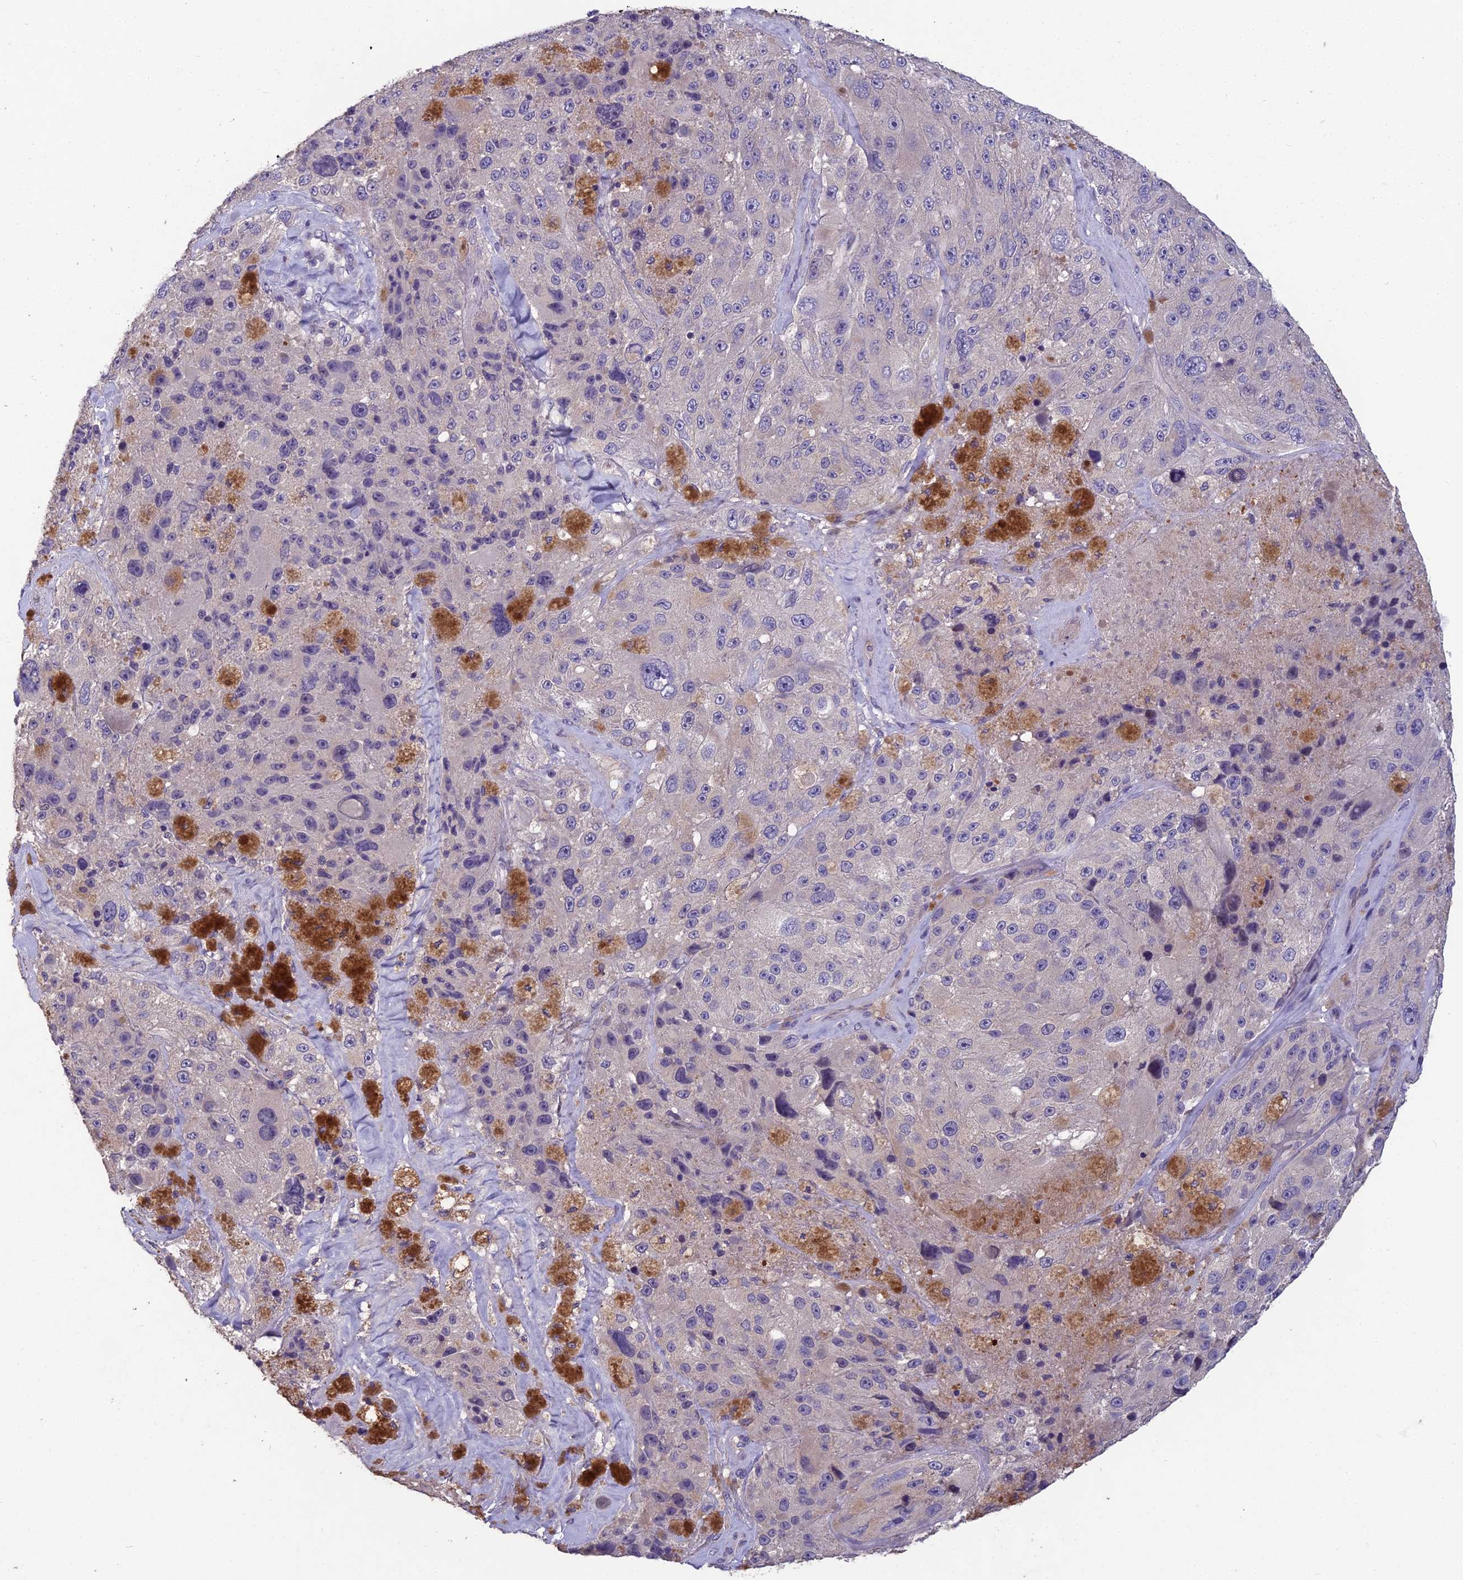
{"staining": {"intensity": "negative", "quantity": "none", "location": "none"}, "tissue": "melanoma", "cell_type": "Tumor cells", "image_type": "cancer", "snomed": [{"axis": "morphology", "description": "Malignant melanoma, Metastatic site"}, {"axis": "topography", "description": "Lymph node"}], "caption": "Histopathology image shows no protein staining in tumor cells of malignant melanoma (metastatic site) tissue.", "gene": "CEACAM16", "patient": {"sex": "male", "age": 62}}